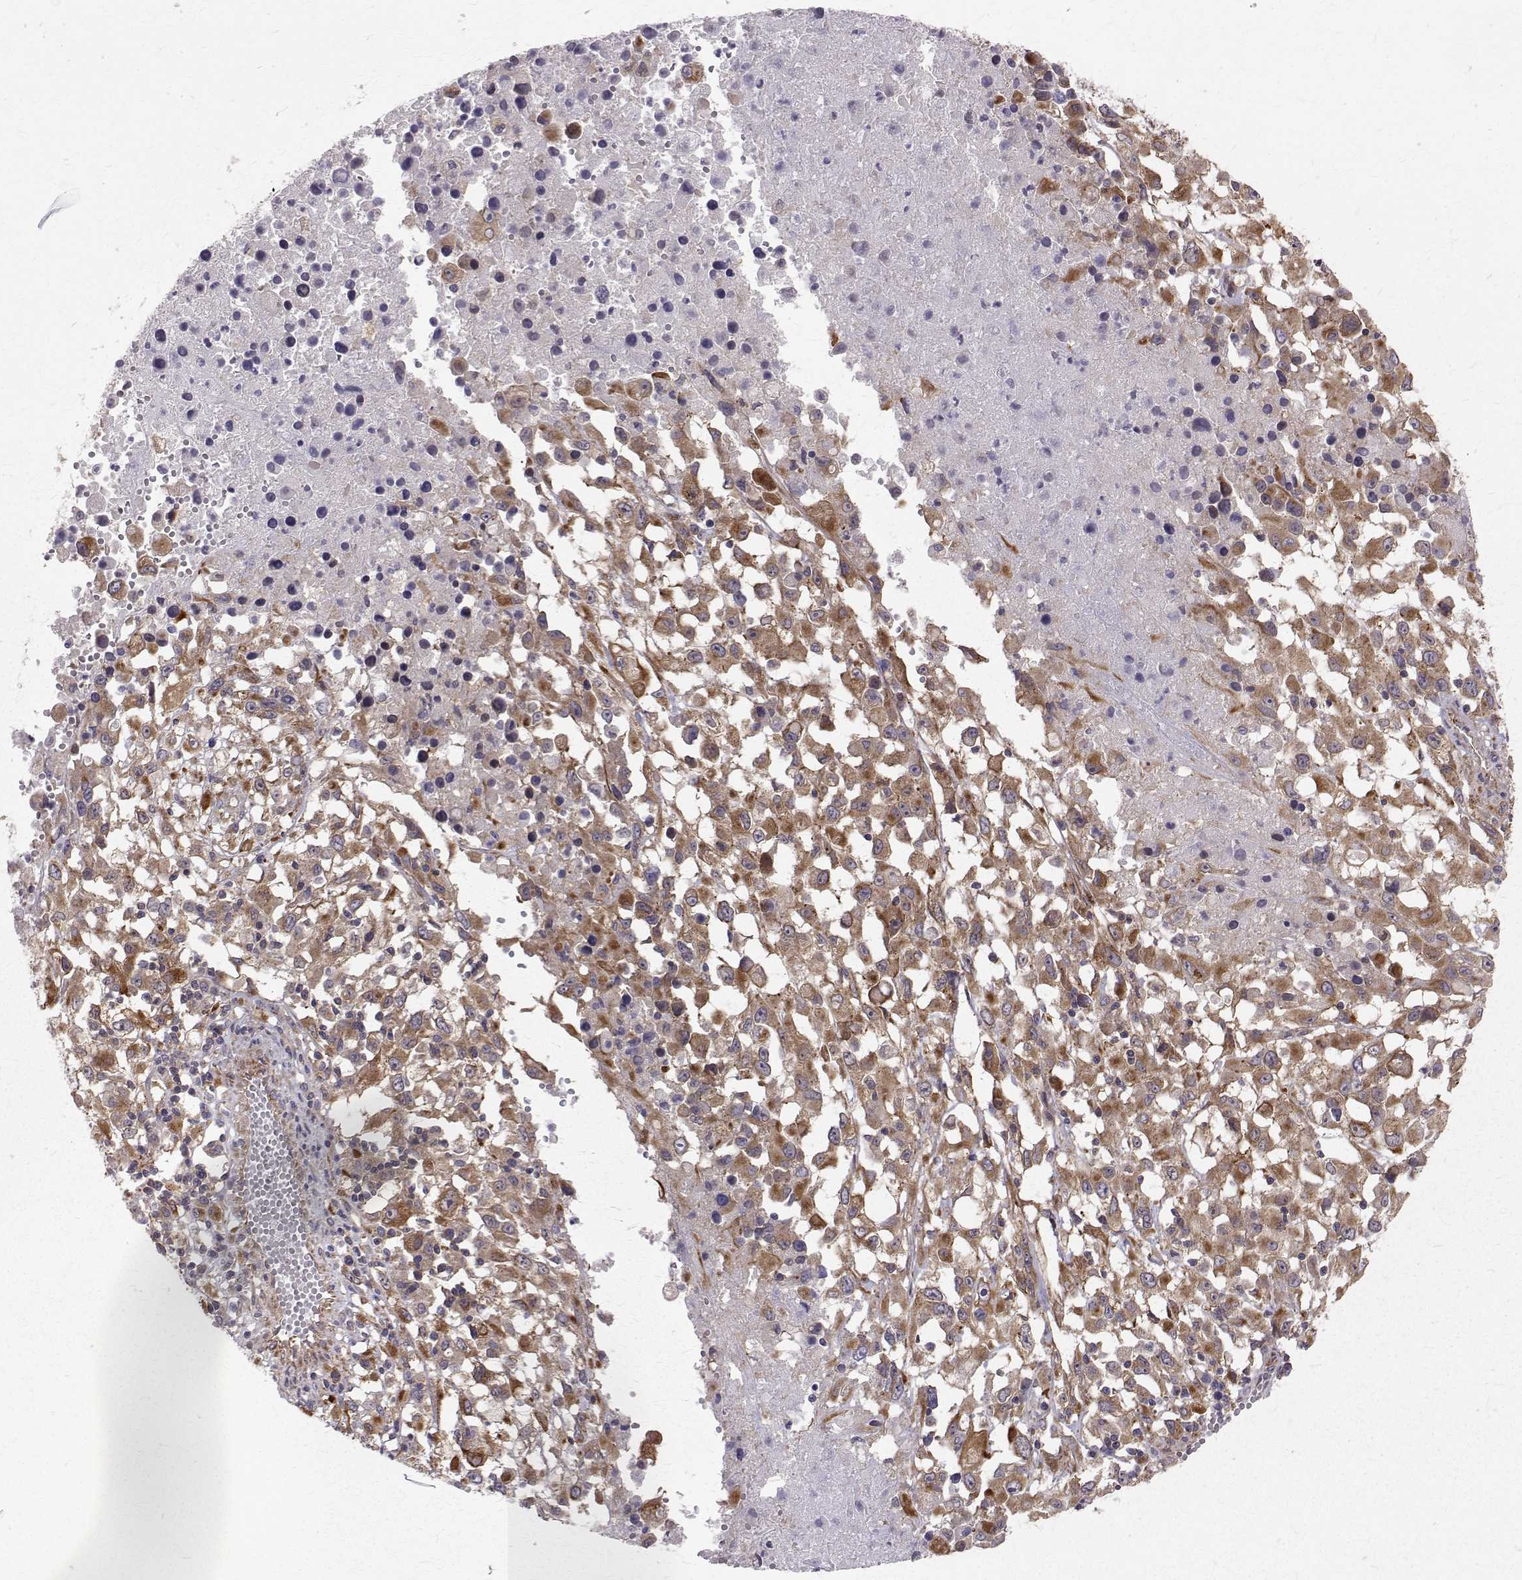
{"staining": {"intensity": "moderate", "quantity": ">75%", "location": "cytoplasmic/membranous"}, "tissue": "melanoma", "cell_type": "Tumor cells", "image_type": "cancer", "snomed": [{"axis": "morphology", "description": "Malignant melanoma, Metastatic site"}, {"axis": "topography", "description": "Soft tissue"}], "caption": "Immunohistochemical staining of melanoma demonstrates medium levels of moderate cytoplasmic/membranous protein expression in approximately >75% of tumor cells.", "gene": "ARFGAP1", "patient": {"sex": "male", "age": 50}}